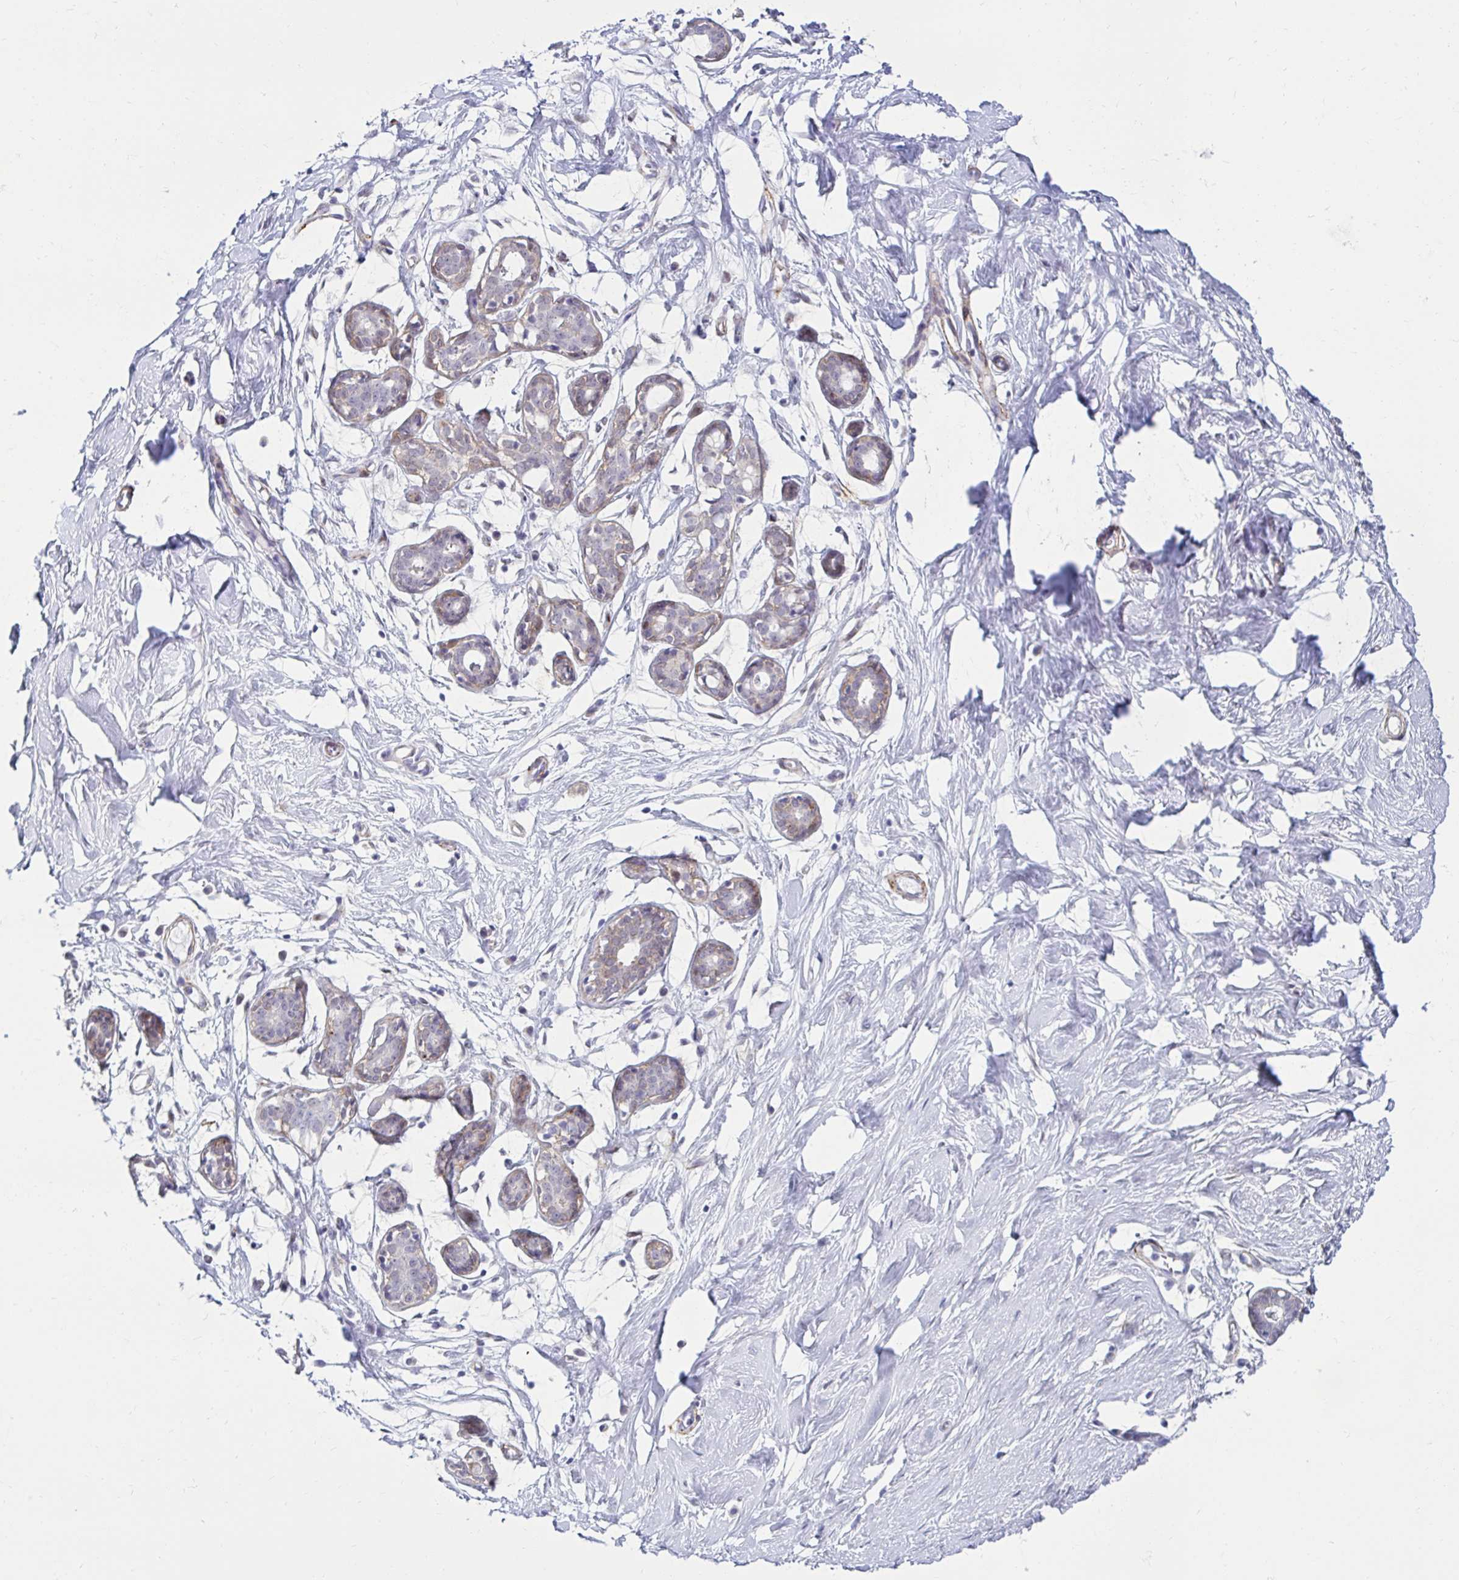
{"staining": {"intensity": "negative", "quantity": "none", "location": "none"}, "tissue": "breast", "cell_type": "Adipocytes", "image_type": "normal", "snomed": [{"axis": "morphology", "description": "Normal tissue, NOS"}, {"axis": "topography", "description": "Breast"}], "caption": "Immunohistochemical staining of benign human breast demonstrates no significant staining in adipocytes.", "gene": "ANKRD62", "patient": {"sex": "female", "age": 27}}